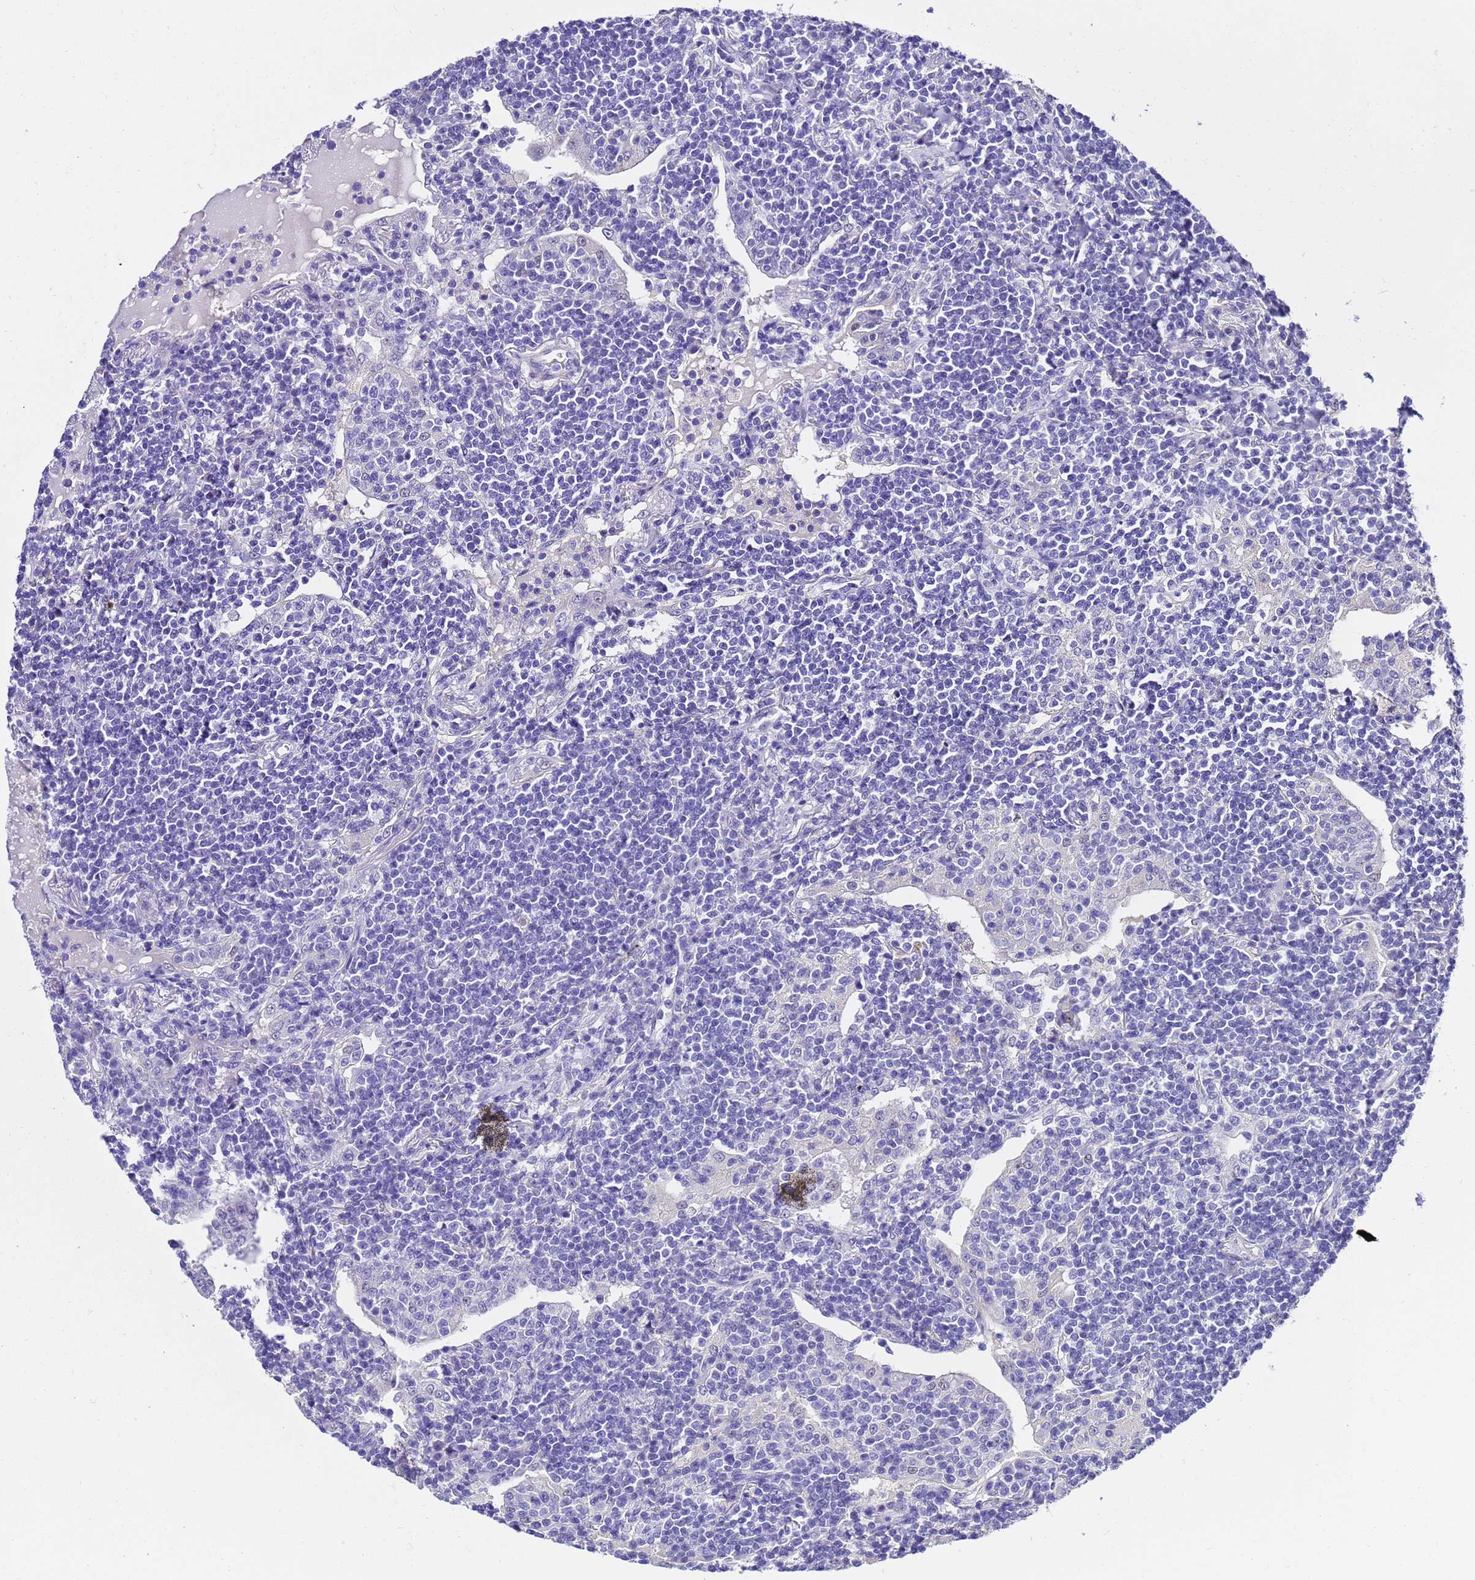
{"staining": {"intensity": "negative", "quantity": "none", "location": "none"}, "tissue": "lymphoma", "cell_type": "Tumor cells", "image_type": "cancer", "snomed": [{"axis": "morphology", "description": "Malignant lymphoma, non-Hodgkin's type, Low grade"}, {"axis": "topography", "description": "Lung"}], "caption": "IHC of low-grade malignant lymphoma, non-Hodgkin's type shows no positivity in tumor cells.", "gene": "HSPB6", "patient": {"sex": "female", "age": 71}}